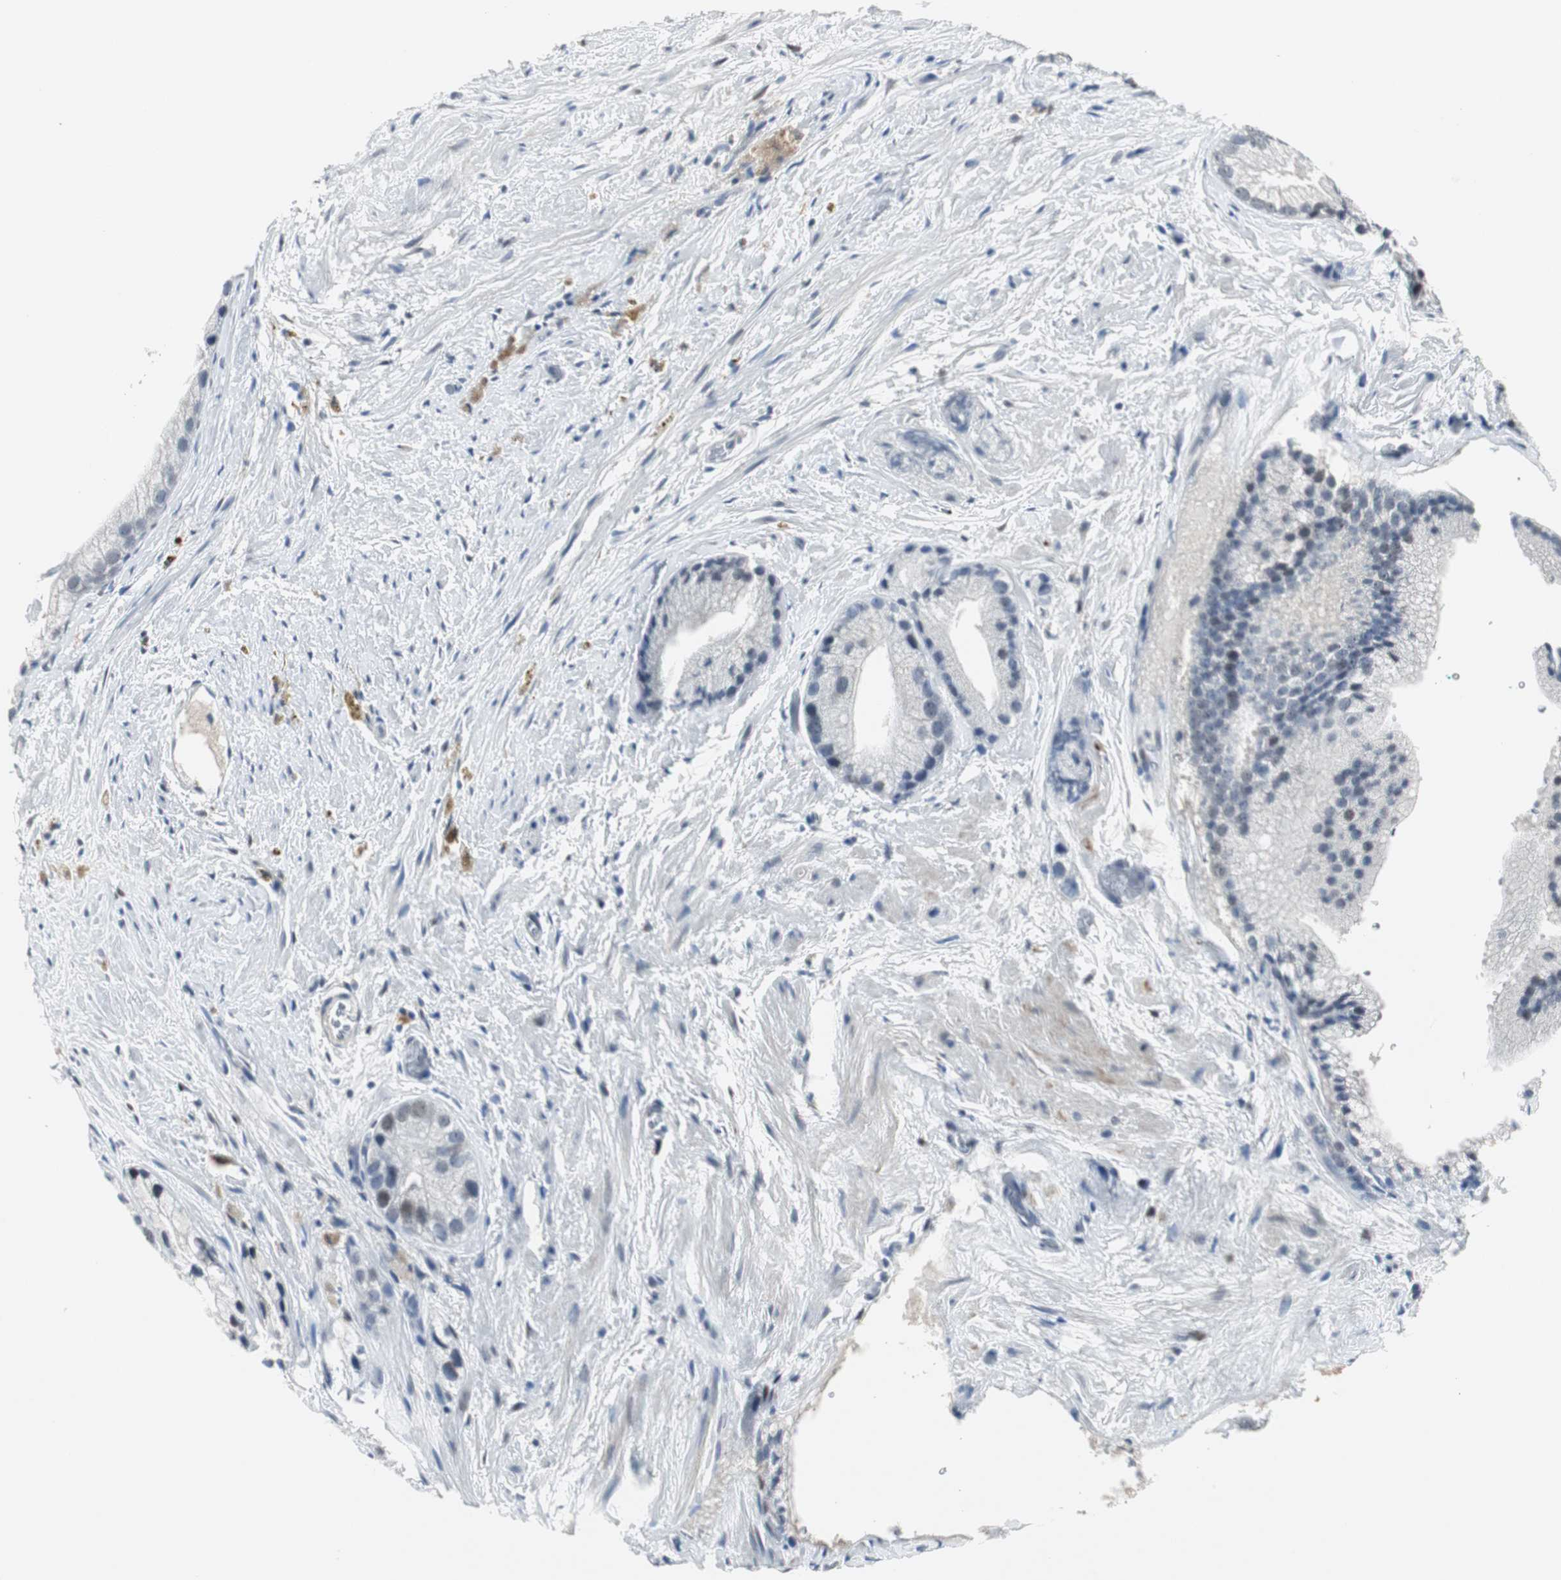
{"staining": {"intensity": "weak", "quantity": "25%-75%", "location": "nuclear"}, "tissue": "prostate cancer", "cell_type": "Tumor cells", "image_type": "cancer", "snomed": [{"axis": "morphology", "description": "Adenocarcinoma, Low grade"}, {"axis": "topography", "description": "Prostate"}], "caption": "DAB immunohistochemical staining of human prostate cancer displays weak nuclear protein expression in approximately 25%-75% of tumor cells. Immunohistochemistry (ihc) stains the protein of interest in brown and the nuclei are stained blue.", "gene": "ELK1", "patient": {"sex": "male", "age": 69}}